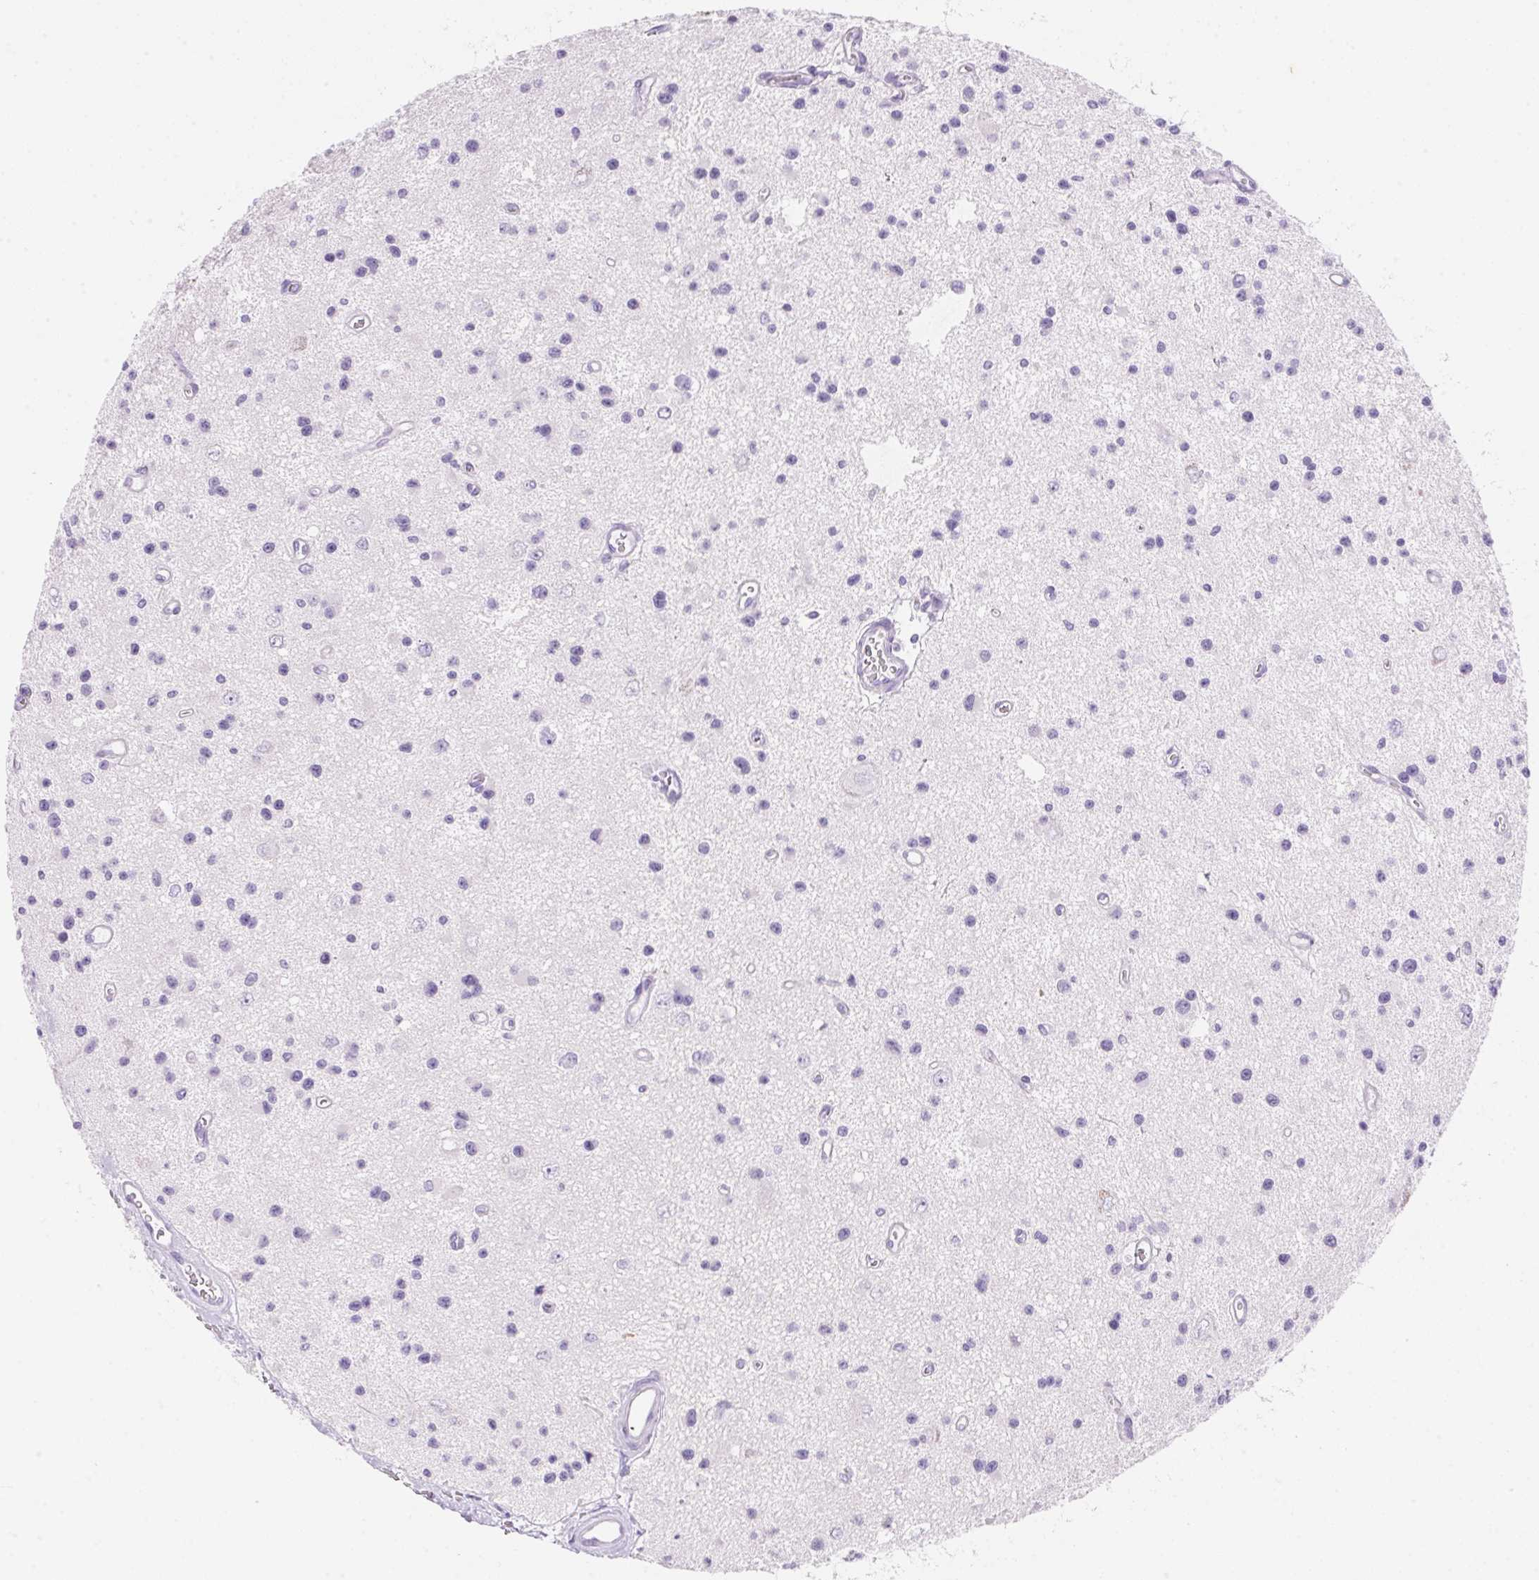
{"staining": {"intensity": "negative", "quantity": "none", "location": "none"}, "tissue": "glioma", "cell_type": "Tumor cells", "image_type": "cancer", "snomed": [{"axis": "morphology", "description": "Glioma, malignant, Low grade"}, {"axis": "topography", "description": "Brain"}], "caption": "Immunohistochemistry of human glioma exhibits no positivity in tumor cells.", "gene": "DHCR24", "patient": {"sex": "male", "age": 43}}